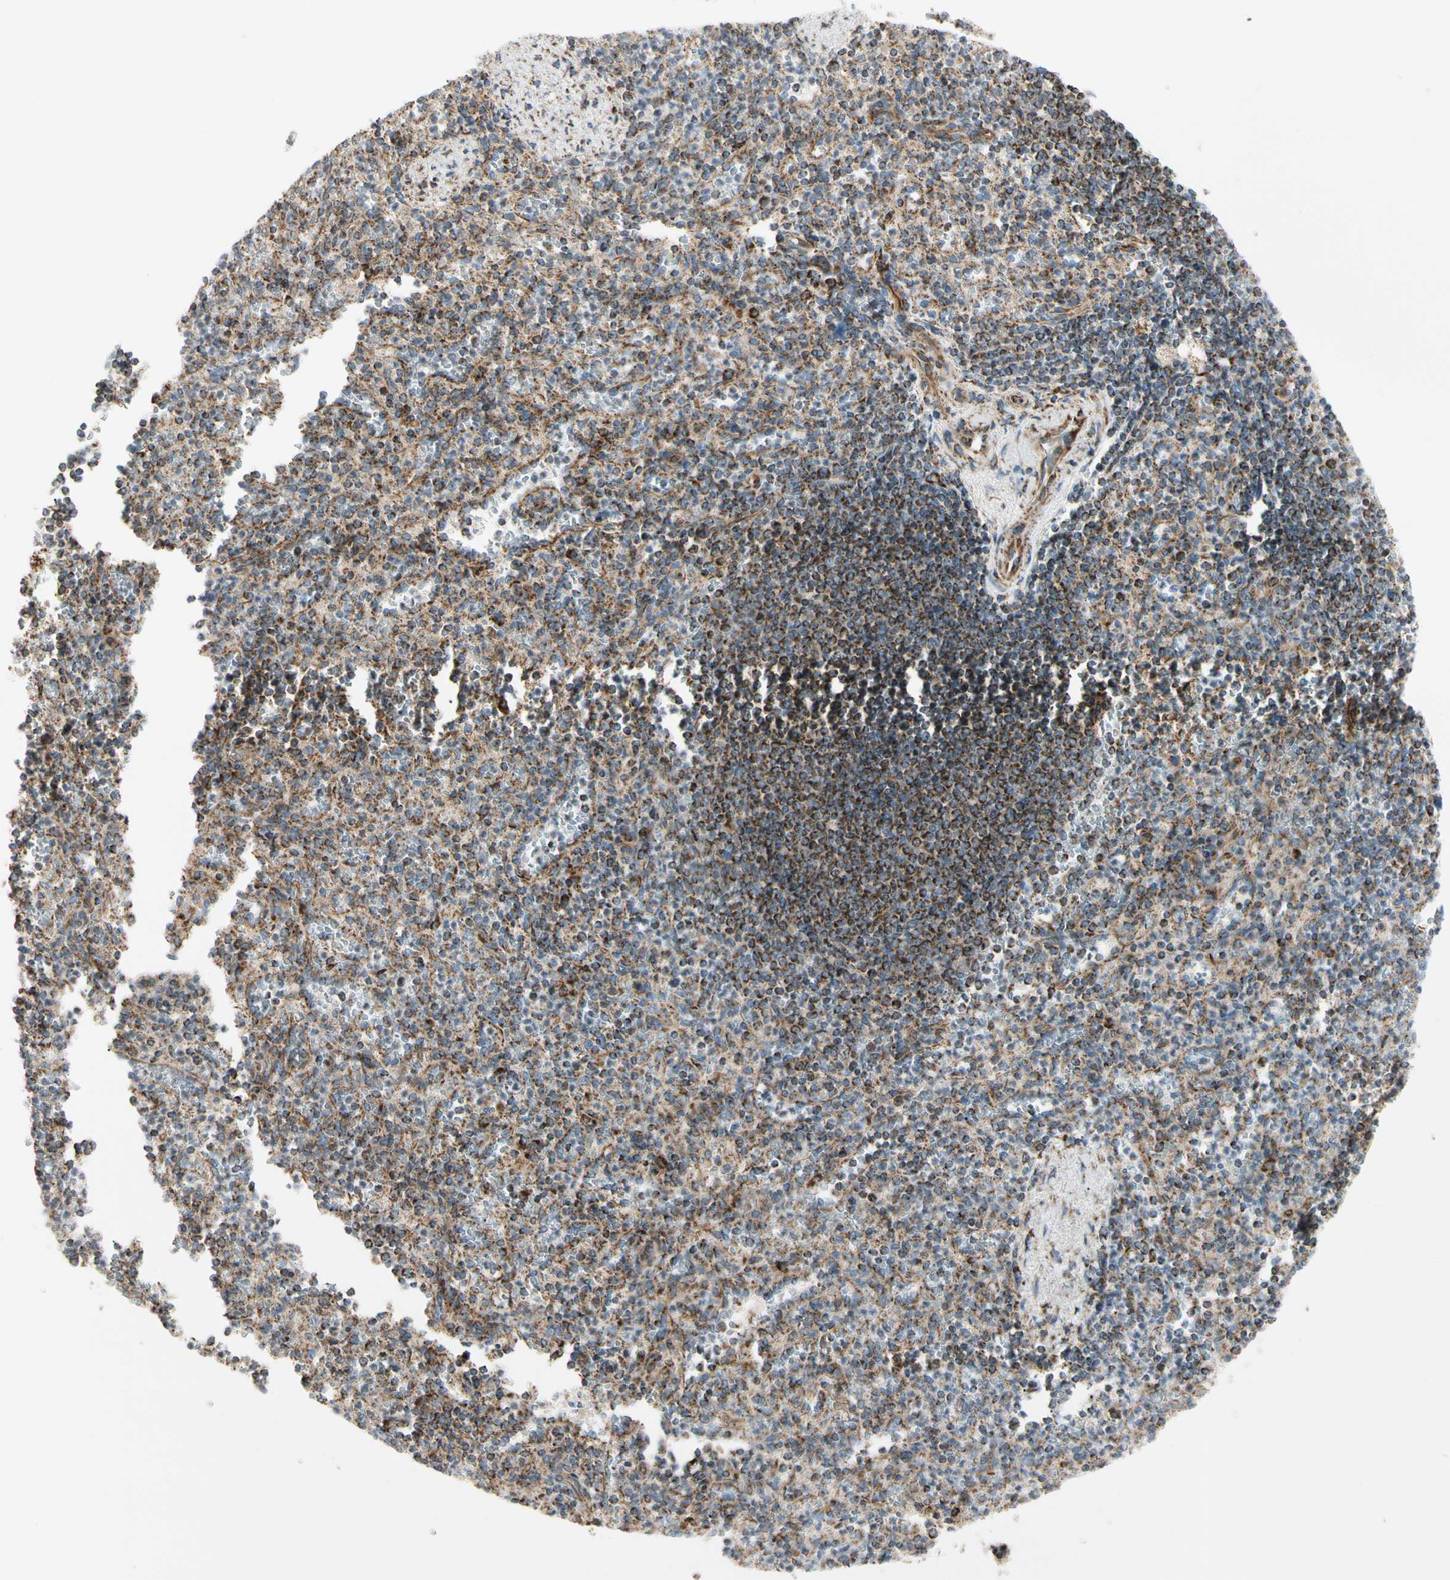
{"staining": {"intensity": "moderate", "quantity": ">75%", "location": "cytoplasmic/membranous"}, "tissue": "spleen", "cell_type": "Cells in red pulp", "image_type": "normal", "snomed": [{"axis": "morphology", "description": "Normal tissue, NOS"}, {"axis": "topography", "description": "Spleen"}], "caption": "A high-resolution histopathology image shows immunohistochemistry staining of normal spleen, which displays moderate cytoplasmic/membranous expression in approximately >75% of cells in red pulp. The staining was performed using DAB, with brown indicating positive protein expression. Nuclei are stained blue with hematoxylin.", "gene": "TBC1D10A", "patient": {"sex": "female", "age": 74}}